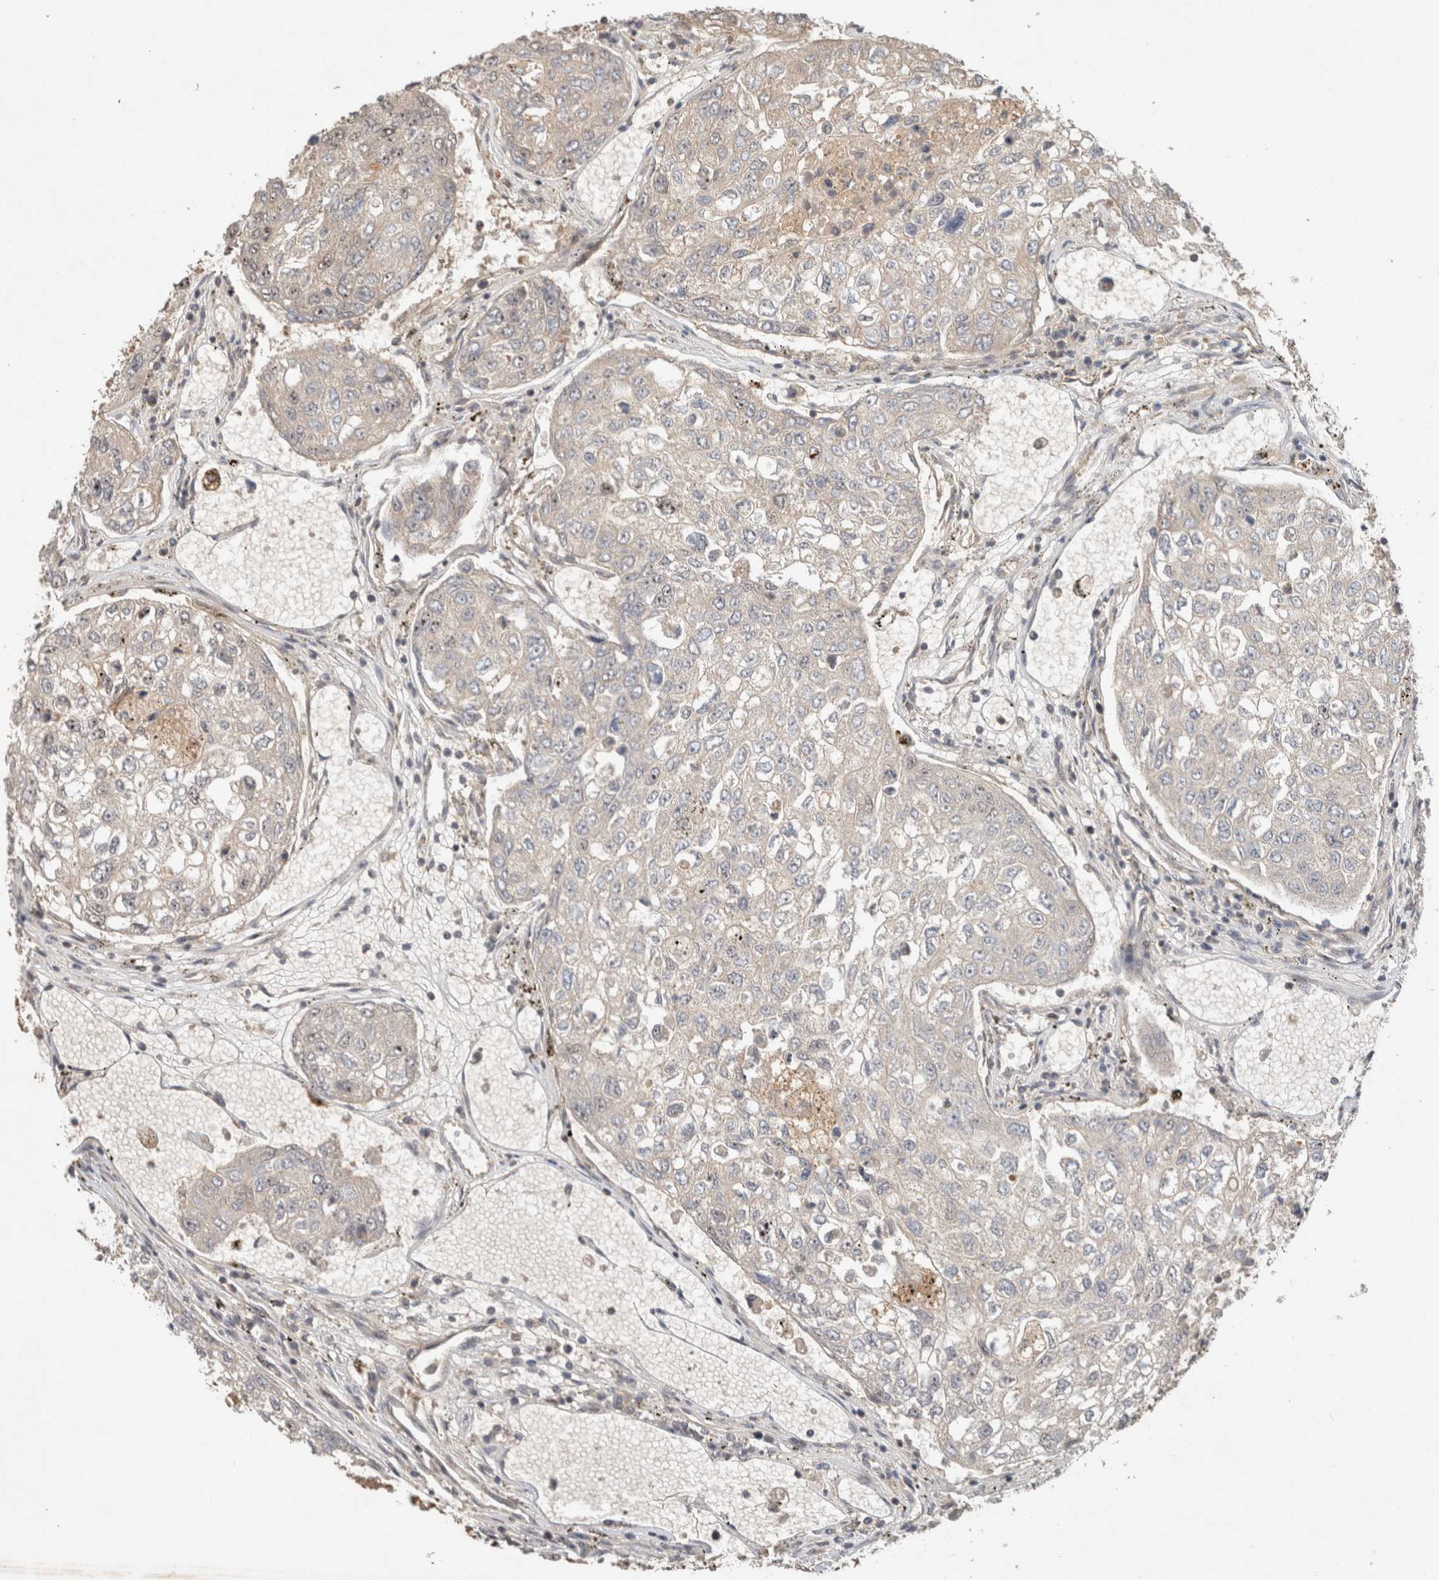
{"staining": {"intensity": "negative", "quantity": "none", "location": "none"}, "tissue": "urothelial cancer", "cell_type": "Tumor cells", "image_type": "cancer", "snomed": [{"axis": "morphology", "description": "Urothelial carcinoma, High grade"}, {"axis": "topography", "description": "Lymph node"}, {"axis": "topography", "description": "Urinary bladder"}], "caption": "Immunohistochemistry (IHC) of high-grade urothelial carcinoma exhibits no staining in tumor cells.", "gene": "CAAP1", "patient": {"sex": "male", "age": 51}}